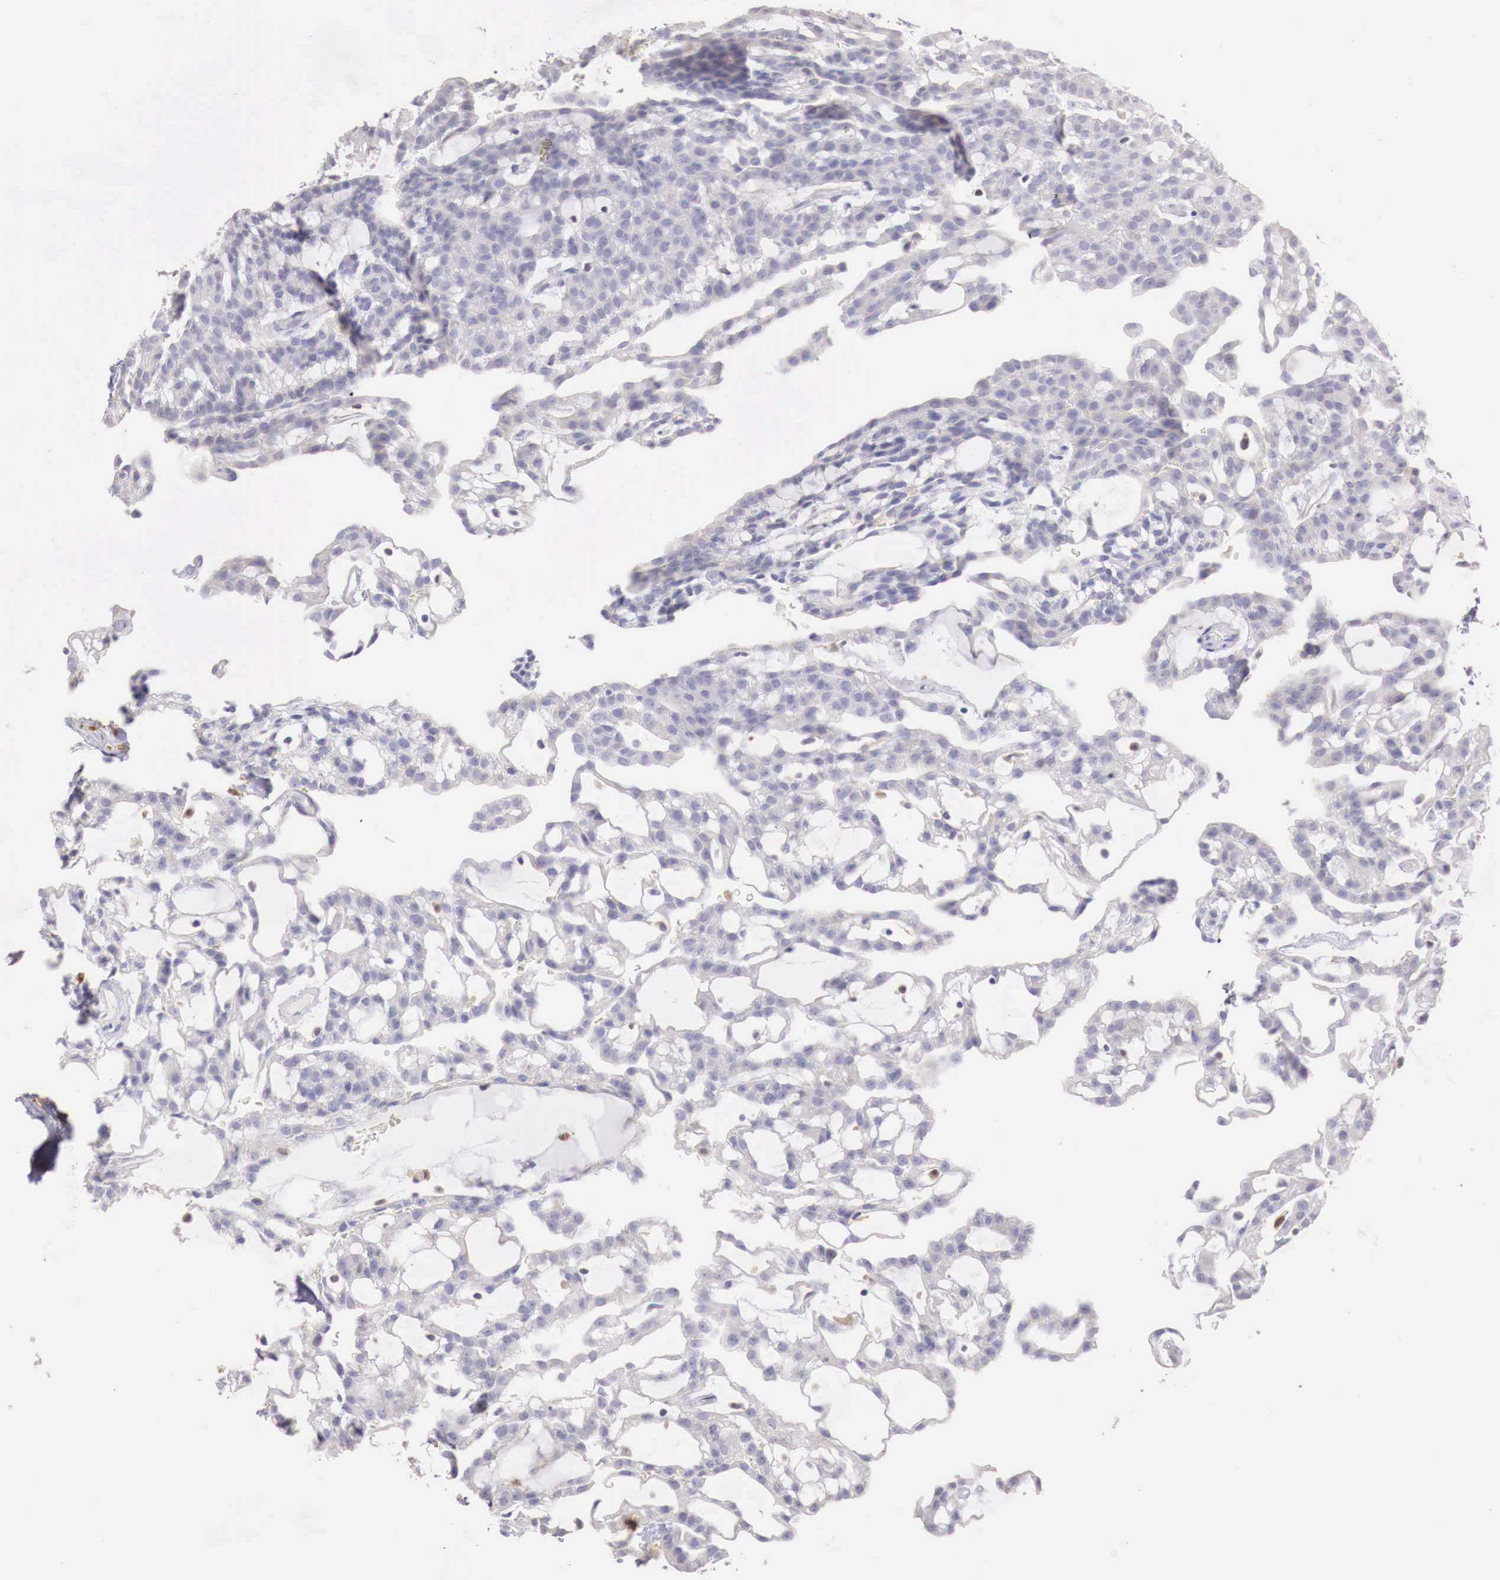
{"staining": {"intensity": "negative", "quantity": "none", "location": "none"}, "tissue": "renal cancer", "cell_type": "Tumor cells", "image_type": "cancer", "snomed": [{"axis": "morphology", "description": "Adenocarcinoma, NOS"}, {"axis": "topography", "description": "Kidney"}], "caption": "This is an immunohistochemistry (IHC) image of human adenocarcinoma (renal). There is no expression in tumor cells.", "gene": "RENBP", "patient": {"sex": "male", "age": 63}}